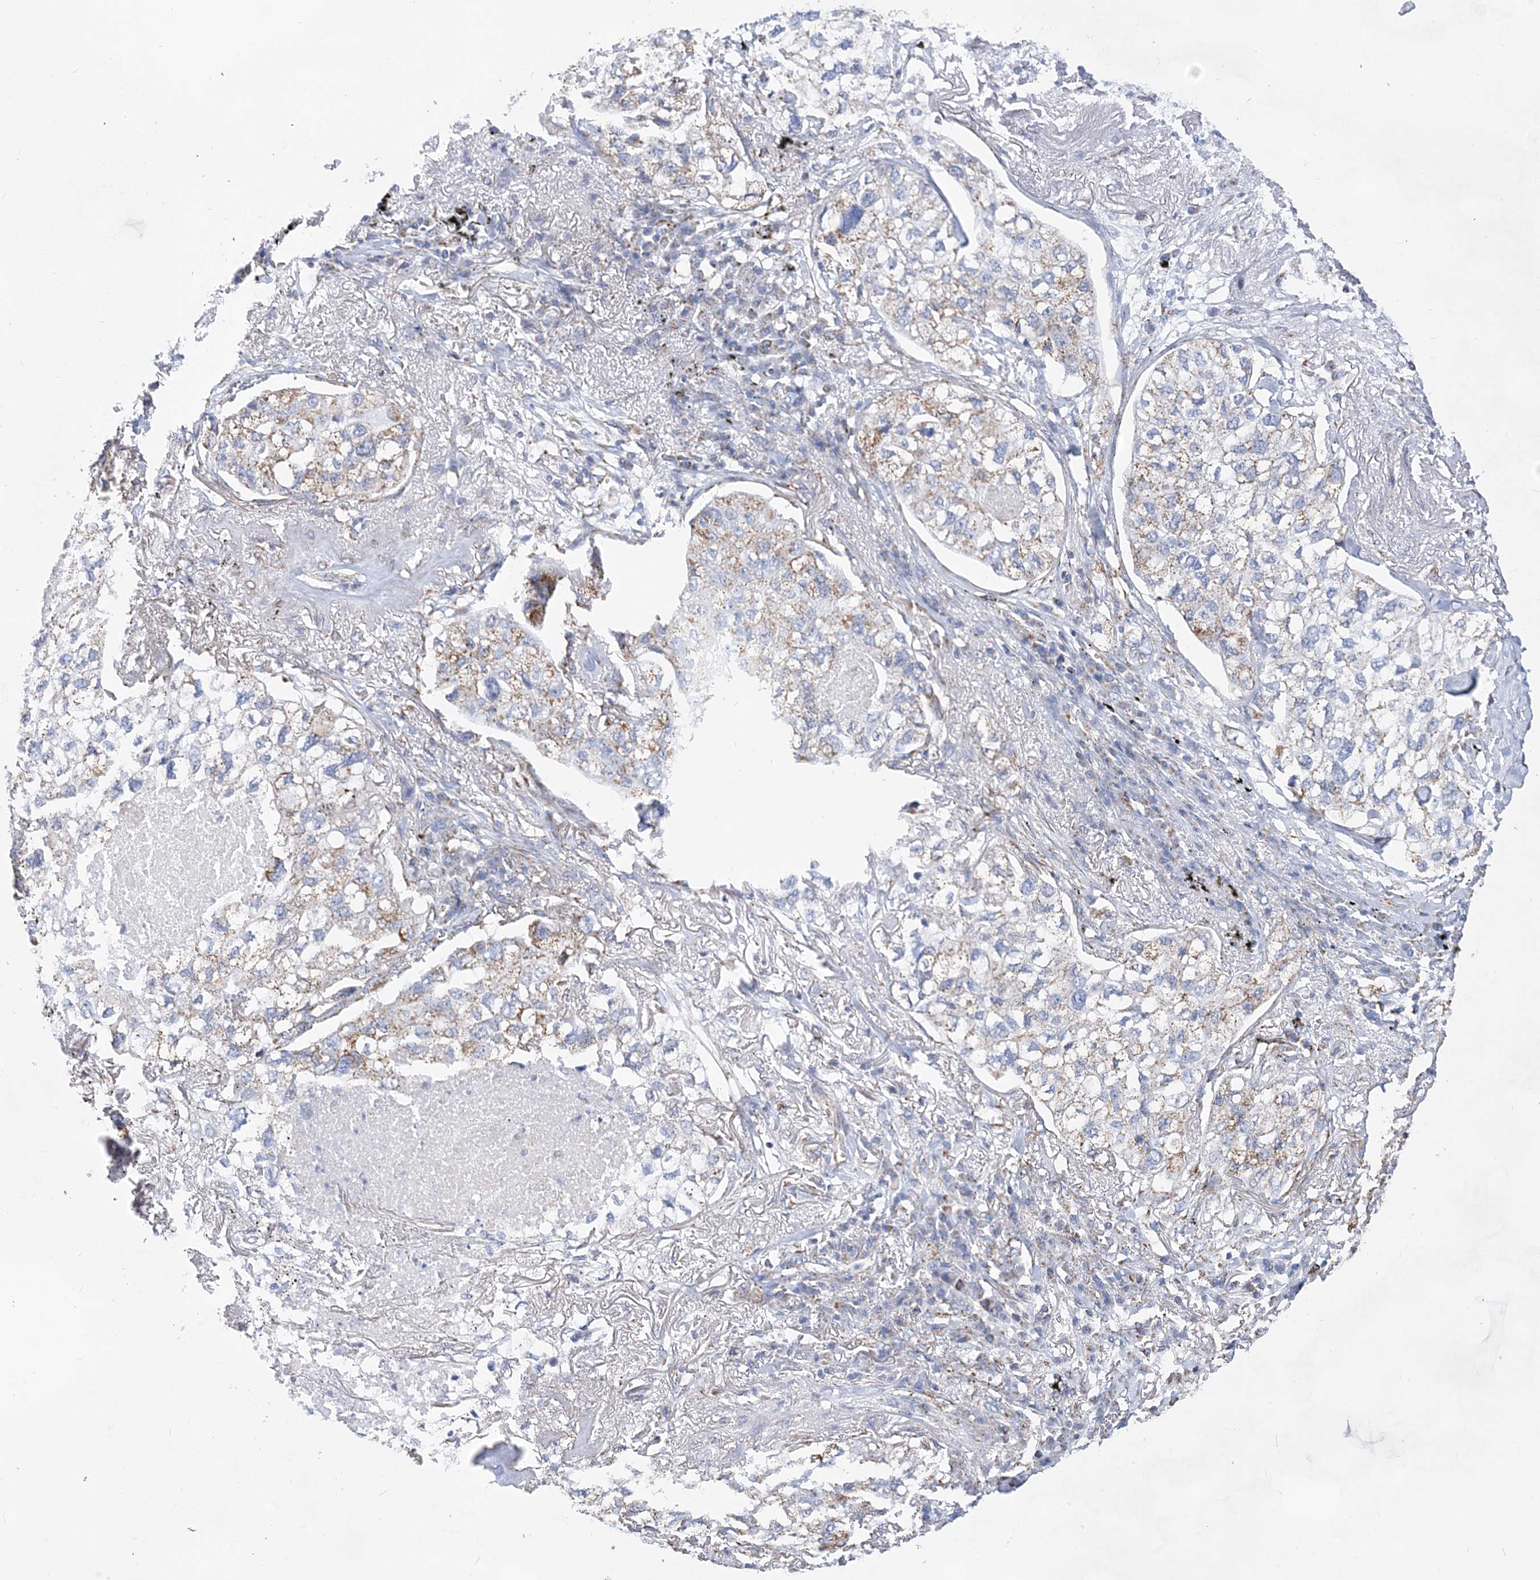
{"staining": {"intensity": "weak", "quantity": "25%-75%", "location": "cytoplasmic/membranous"}, "tissue": "lung cancer", "cell_type": "Tumor cells", "image_type": "cancer", "snomed": [{"axis": "morphology", "description": "Adenocarcinoma, NOS"}, {"axis": "topography", "description": "Lung"}], "caption": "Lung cancer stained with DAB immunohistochemistry (IHC) reveals low levels of weak cytoplasmic/membranous expression in about 25%-75% of tumor cells.", "gene": "ACOT9", "patient": {"sex": "male", "age": 65}}